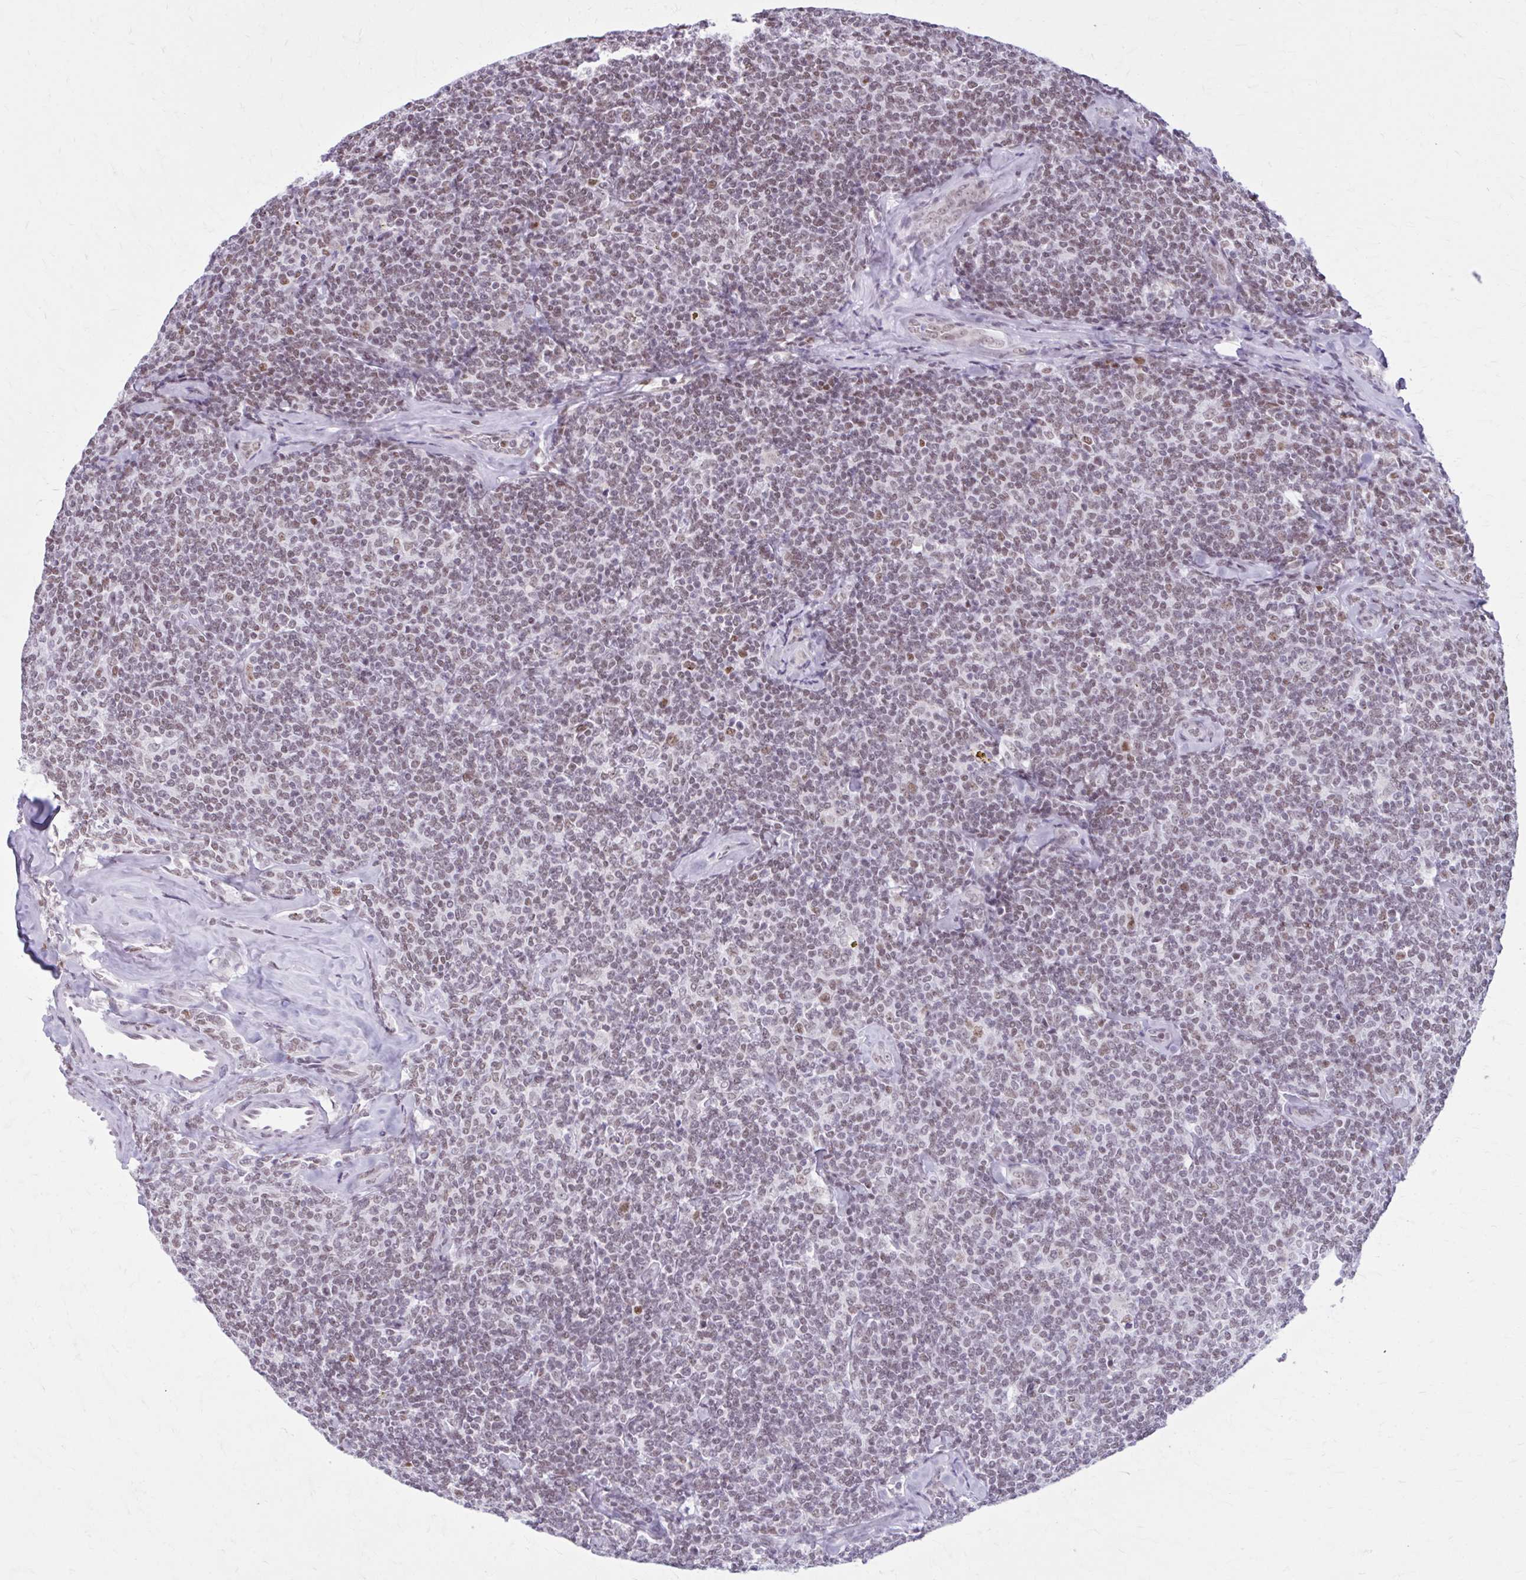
{"staining": {"intensity": "moderate", "quantity": "25%-75%", "location": "nuclear"}, "tissue": "lymphoma", "cell_type": "Tumor cells", "image_type": "cancer", "snomed": [{"axis": "morphology", "description": "Malignant lymphoma, non-Hodgkin's type, Low grade"}, {"axis": "topography", "description": "Lymph node"}], "caption": "Protein expression analysis of human lymphoma reveals moderate nuclear expression in approximately 25%-75% of tumor cells.", "gene": "PABIR1", "patient": {"sex": "female", "age": 56}}